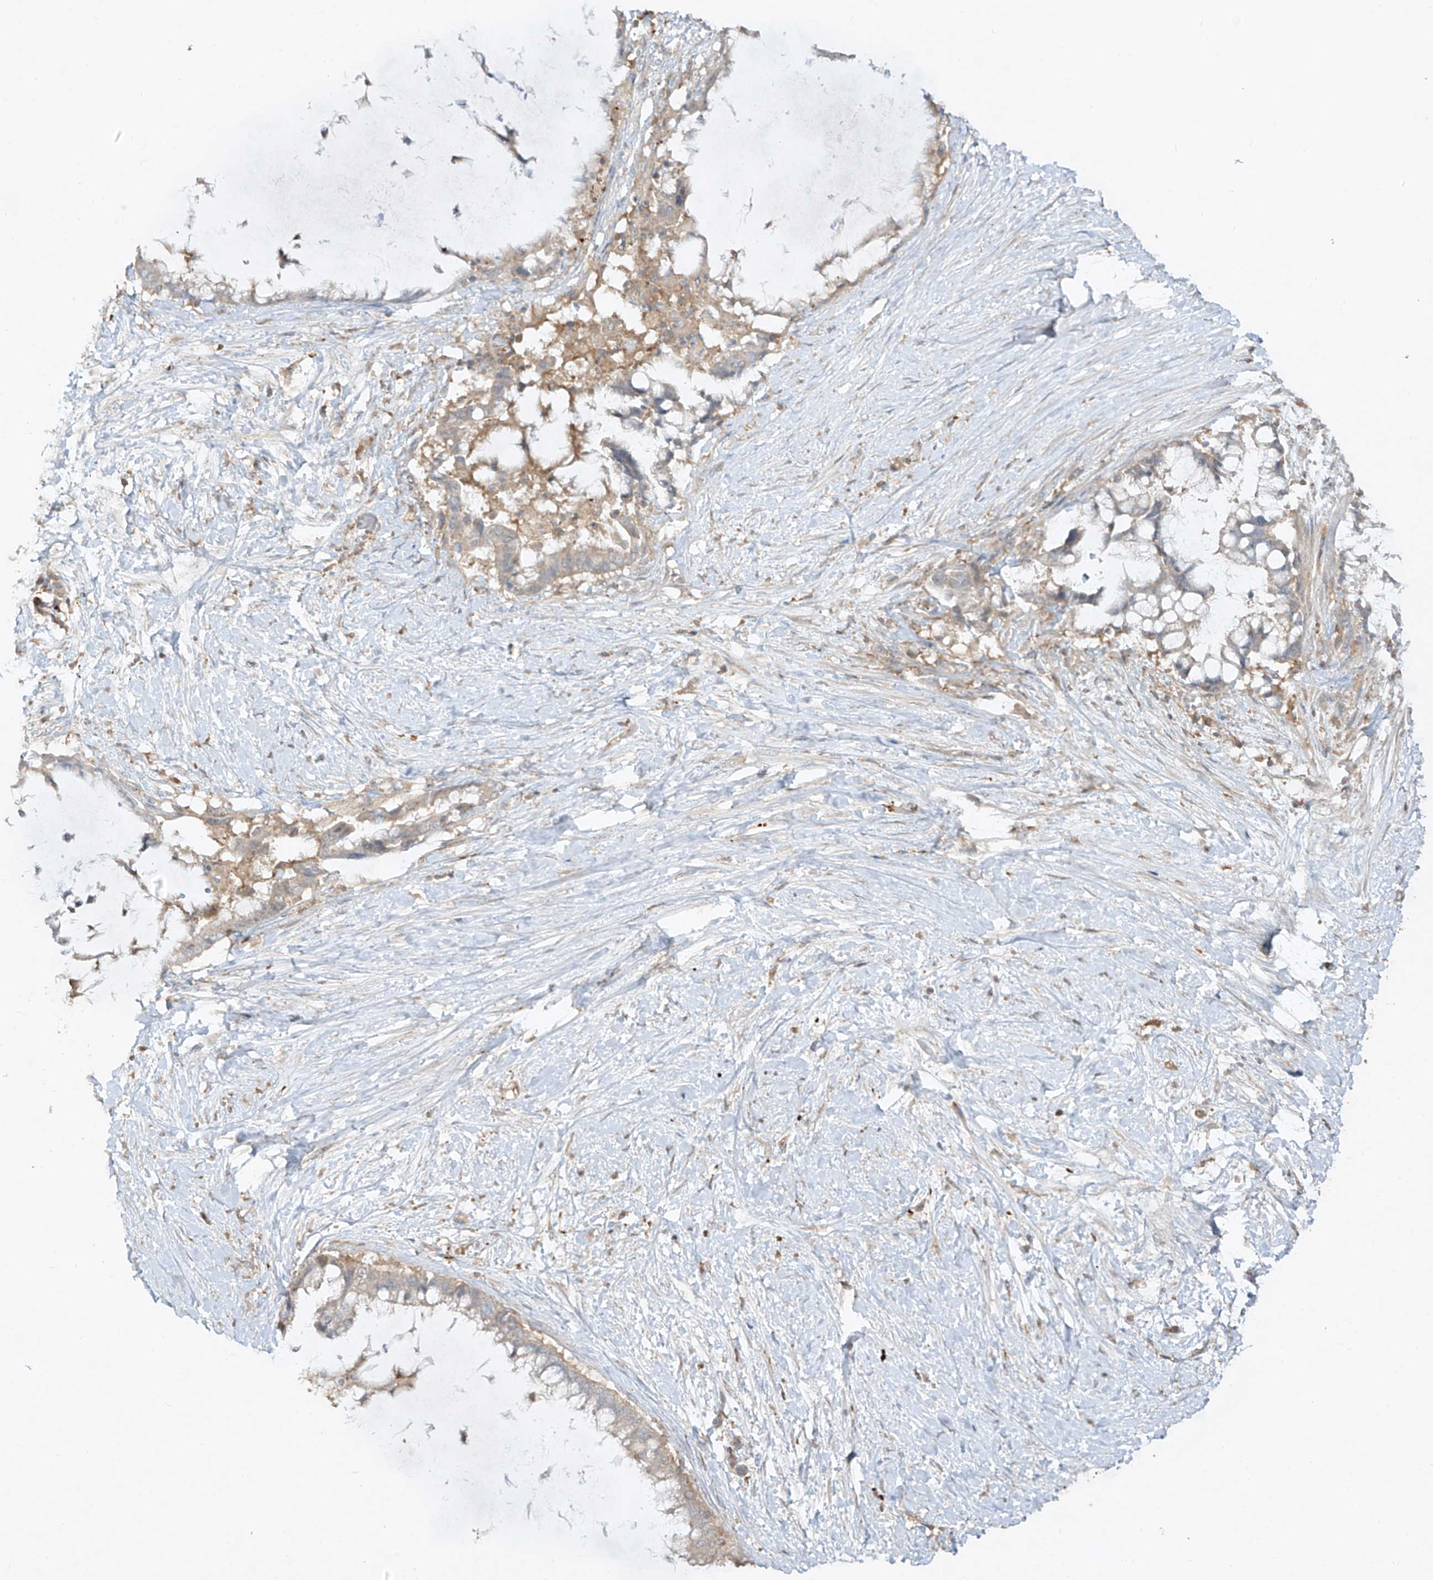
{"staining": {"intensity": "weak", "quantity": ">75%", "location": "cytoplasmic/membranous"}, "tissue": "pancreatic cancer", "cell_type": "Tumor cells", "image_type": "cancer", "snomed": [{"axis": "morphology", "description": "Adenocarcinoma, NOS"}, {"axis": "topography", "description": "Pancreas"}], "caption": "Pancreatic cancer (adenocarcinoma) stained with a brown dye exhibits weak cytoplasmic/membranous positive positivity in approximately >75% of tumor cells.", "gene": "LDAH", "patient": {"sex": "male", "age": 41}}